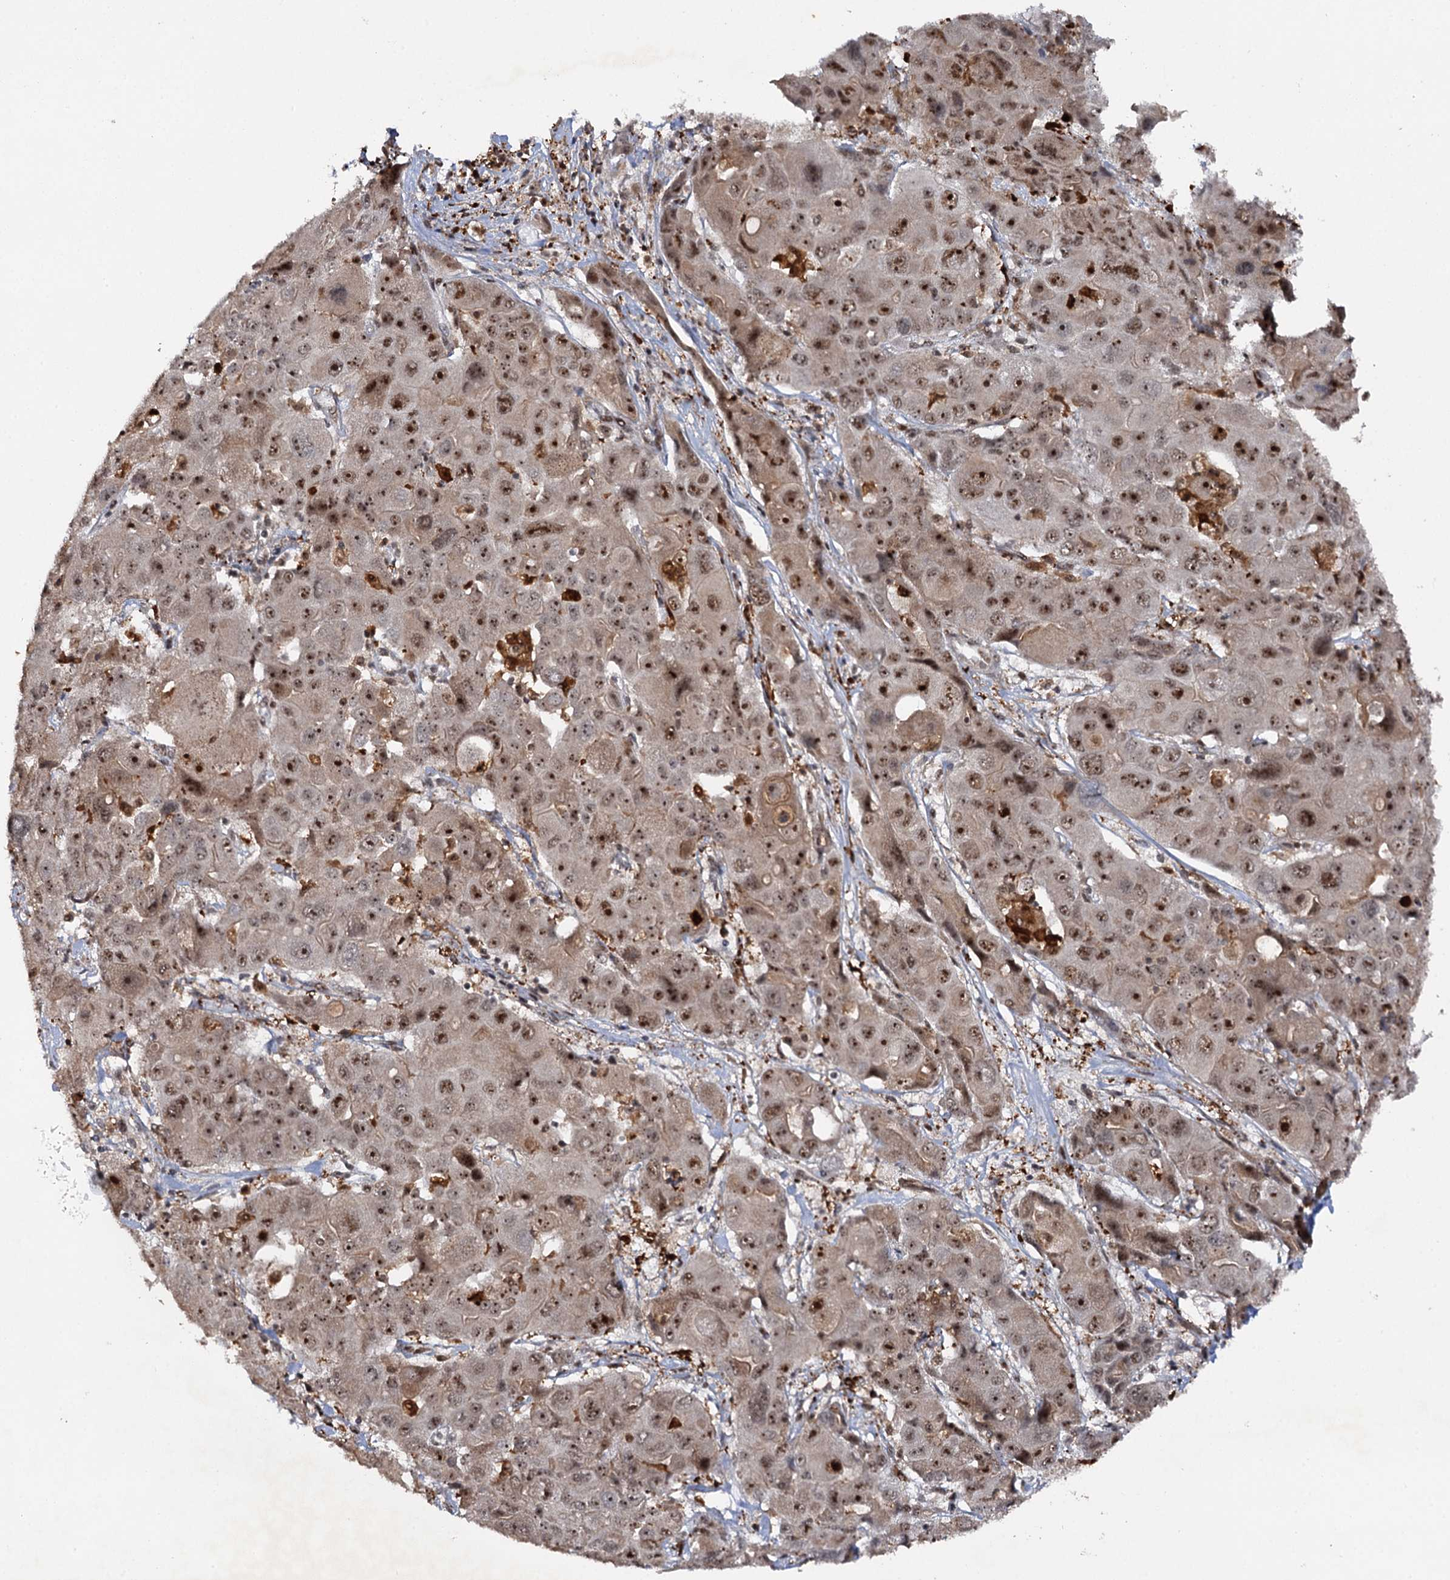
{"staining": {"intensity": "moderate", "quantity": ">75%", "location": "nuclear"}, "tissue": "liver cancer", "cell_type": "Tumor cells", "image_type": "cancer", "snomed": [{"axis": "morphology", "description": "Cholangiocarcinoma"}, {"axis": "topography", "description": "Liver"}], "caption": "The micrograph exhibits a brown stain indicating the presence of a protein in the nuclear of tumor cells in liver cancer. The protein of interest is shown in brown color, while the nuclei are stained blue.", "gene": "BUD13", "patient": {"sex": "male", "age": 67}}